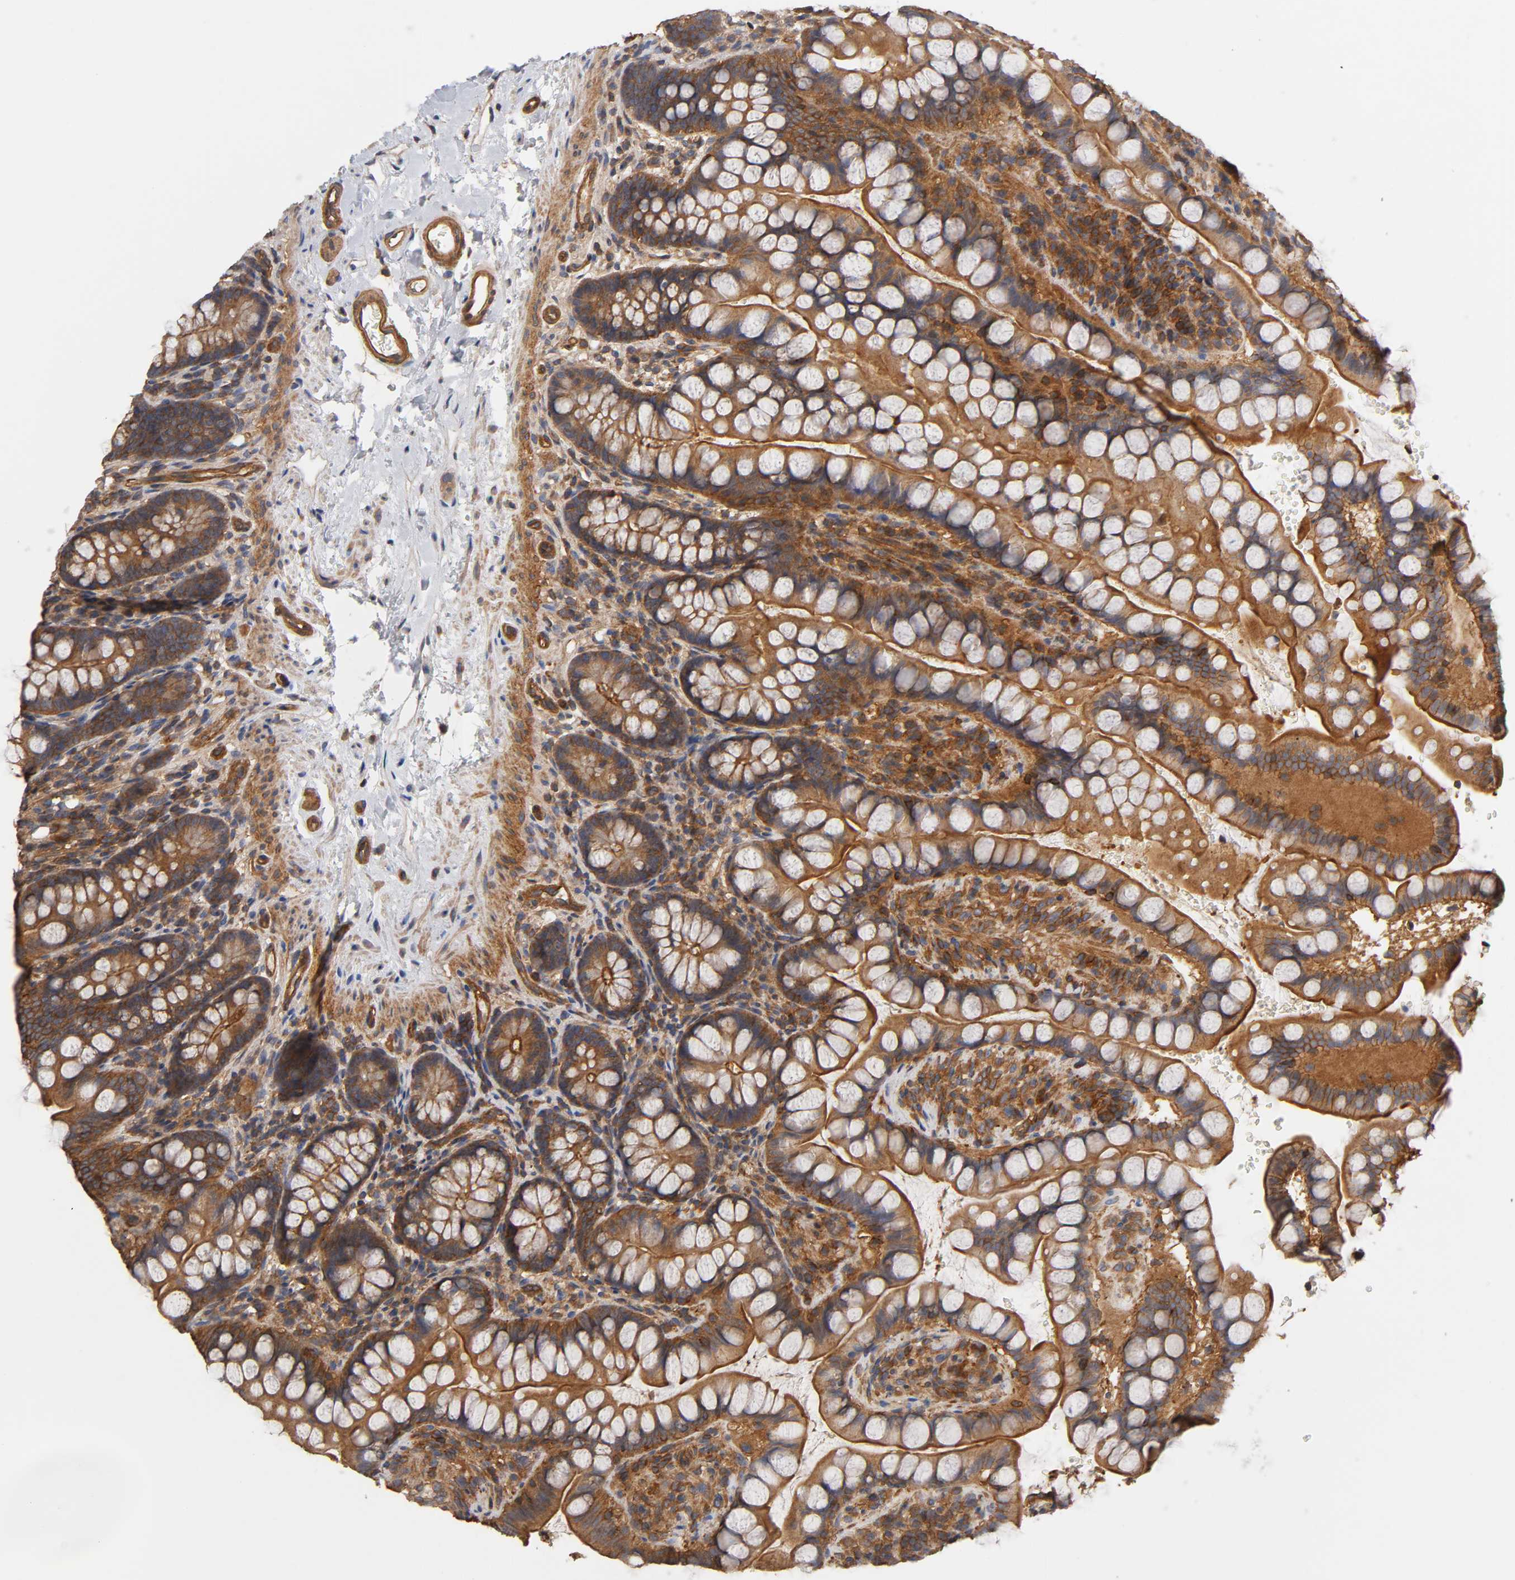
{"staining": {"intensity": "moderate", "quantity": ">75%", "location": "cytoplasmic/membranous"}, "tissue": "small intestine", "cell_type": "Glandular cells", "image_type": "normal", "snomed": [{"axis": "morphology", "description": "Normal tissue, NOS"}, {"axis": "topography", "description": "Small intestine"}], "caption": "There is medium levels of moderate cytoplasmic/membranous positivity in glandular cells of unremarkable small intestine, as demonstrated by immunohistochemical staining (brown color).", "gene": "LAMTOR2", "patient": {"sex": "female", "age": 58}}